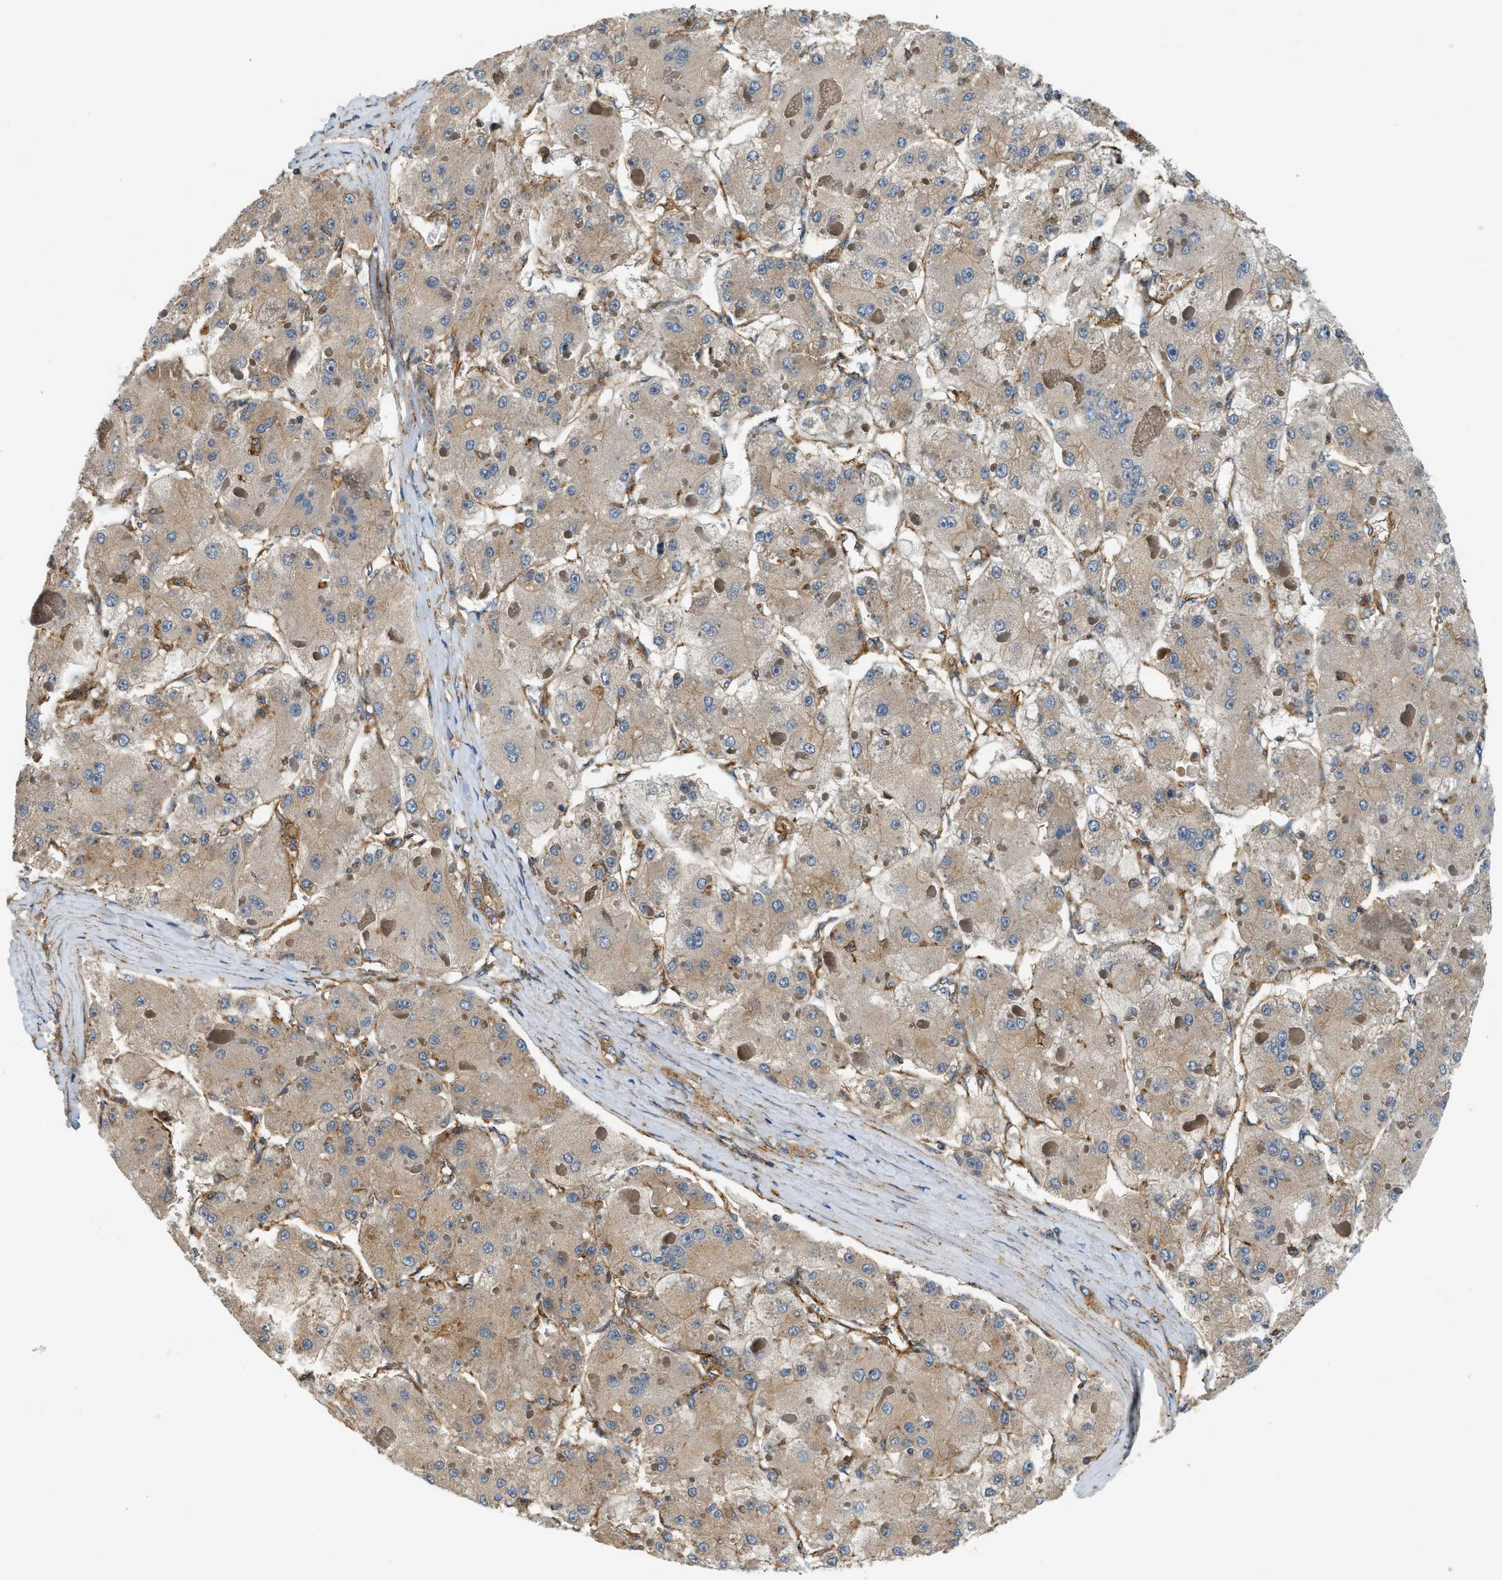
{"staining": {"intensity": "weak", "quantity": ">75%", "location": "cytoplasmic/membranous"}, "tissue": "liver cancer", "cell_type": "Tumor cells", "image_type": "cancer", "snomed": [{"axis": "morphology", "description": "Carcinoma, Hepatocellular, NOS"}, {"axis": "topography", "description": "Liver"}], "caption": "This is an image of immunohistochemistry staining of liver cancer (hepatocellular carcinoma), which shows weak expression in the cytoplasmic/membranous of tumor cells.", "gene": "HIP1", "patient": {"sex": "female", "age": 73}}